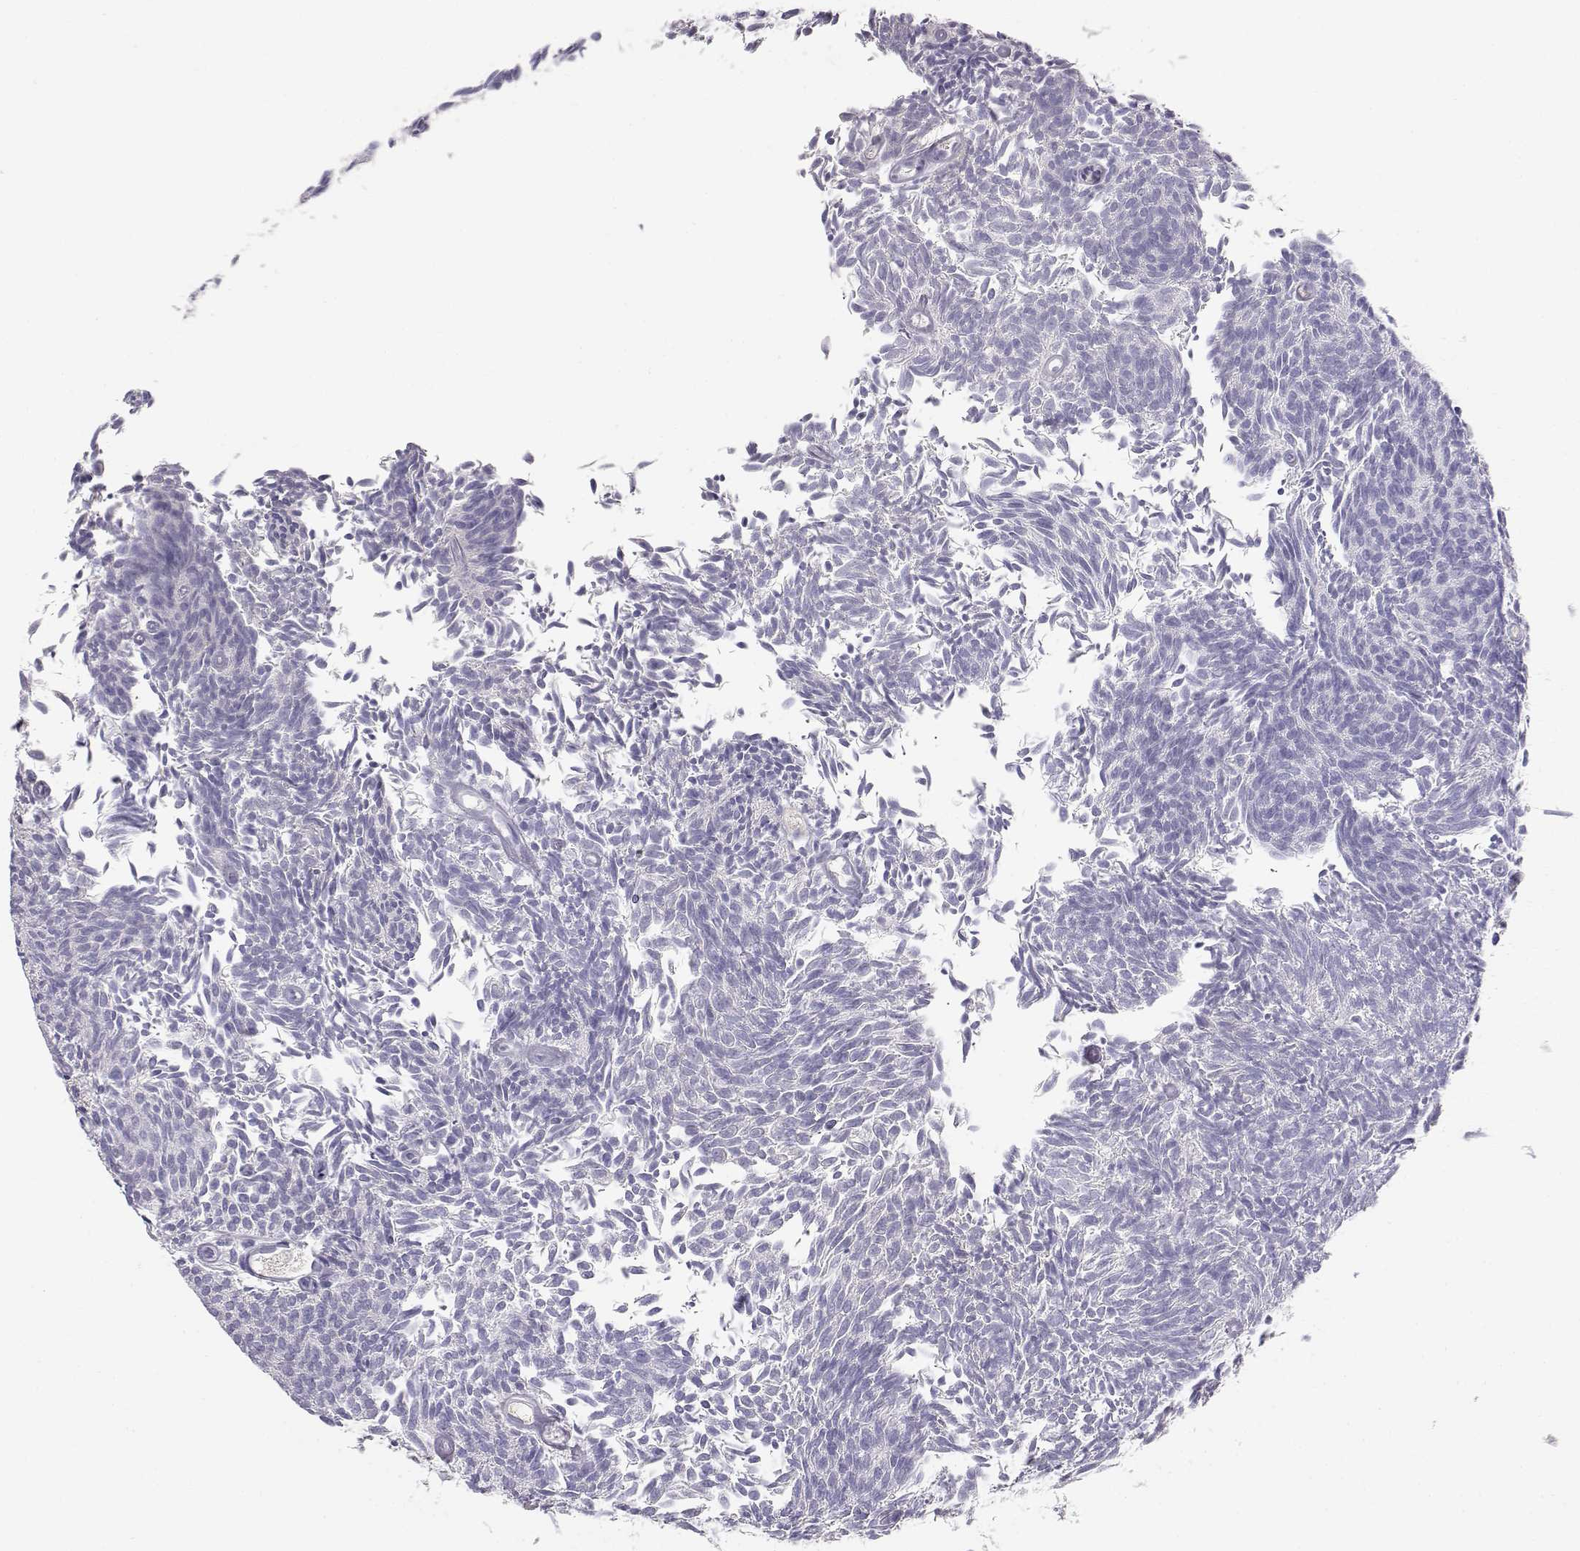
{"staining": {"intensity": "negative", "quantity": "none", "location": "none"}, "tissue": "urothelial cancer", "cell_type": "Tumor cells", "image_type": "cancer", "snomed": [{"axis": "morphology", "description": "Urothelial carcinoma, Low grade"}, {"axis": "topography", "description": "Urinary bladder"}], "caption": "Photomicrograph shows no protein staining in tumor cells of low-grade urothelial carcinoma tissue.", "gene": "GPR174", "patient": {"sex": "male", "age": 77}}